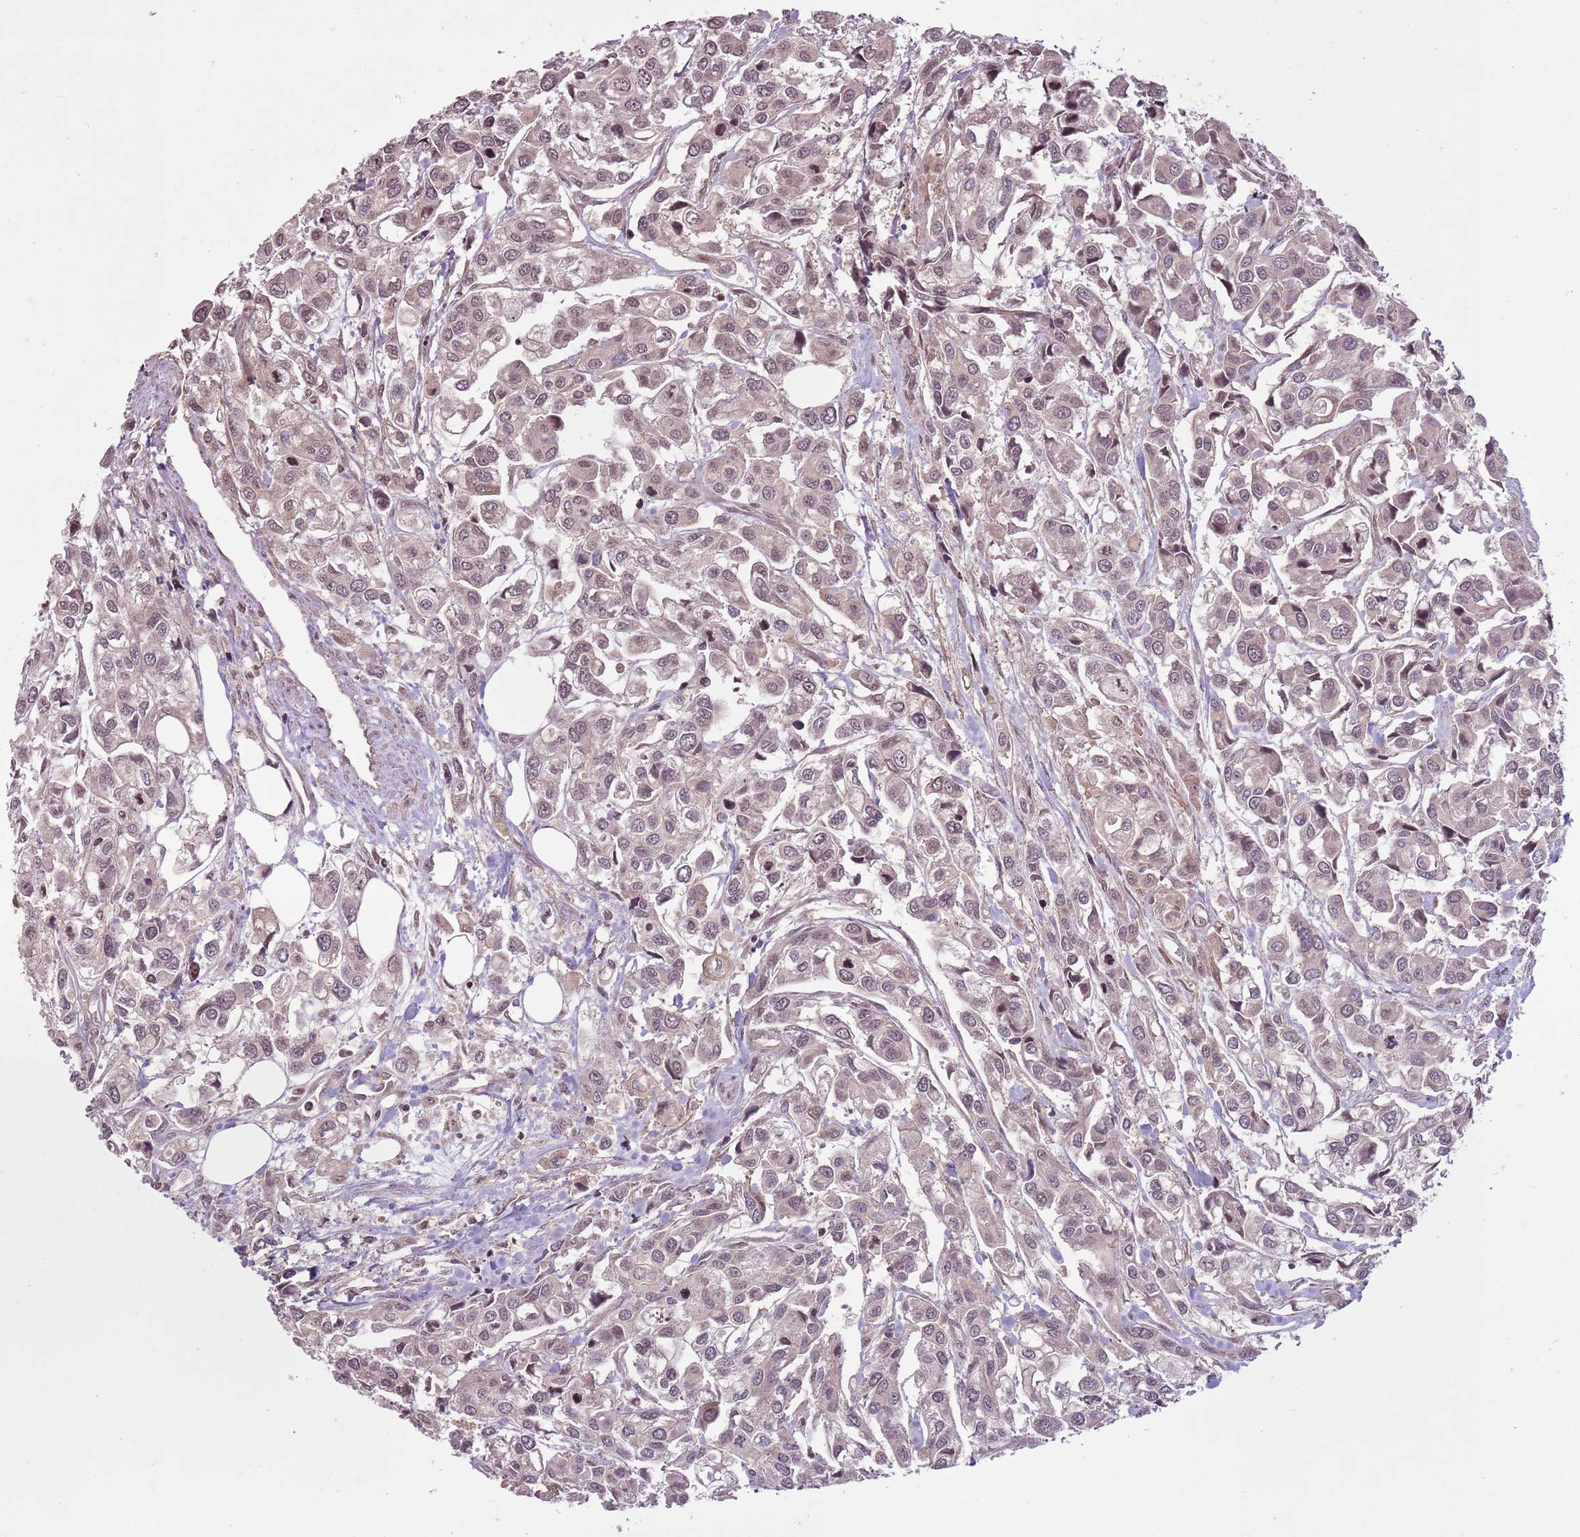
{"staining": {"intensity": "weak", "quantity": ">75%", "location": "cytoplasmic/membranous,nuclear"}, "tissue": "urothelial cancer", "cell_type": "Tumor cells", "image_type": "cancer", "snomed": [{"axis": "morphology", "description": "Urothelial carcinoma, High grade"}, {"axis": "topography", "description": "Urinary bladder"}], "caption": "DAB immunohistochemical staining of human urothelial cancer reveals weak cytoplasmic/membranous and nuclear protein expression in approximately >75% of tumor cells.", "gene": "CAPN9", "patient": {"sex": "male", "age": 67}}